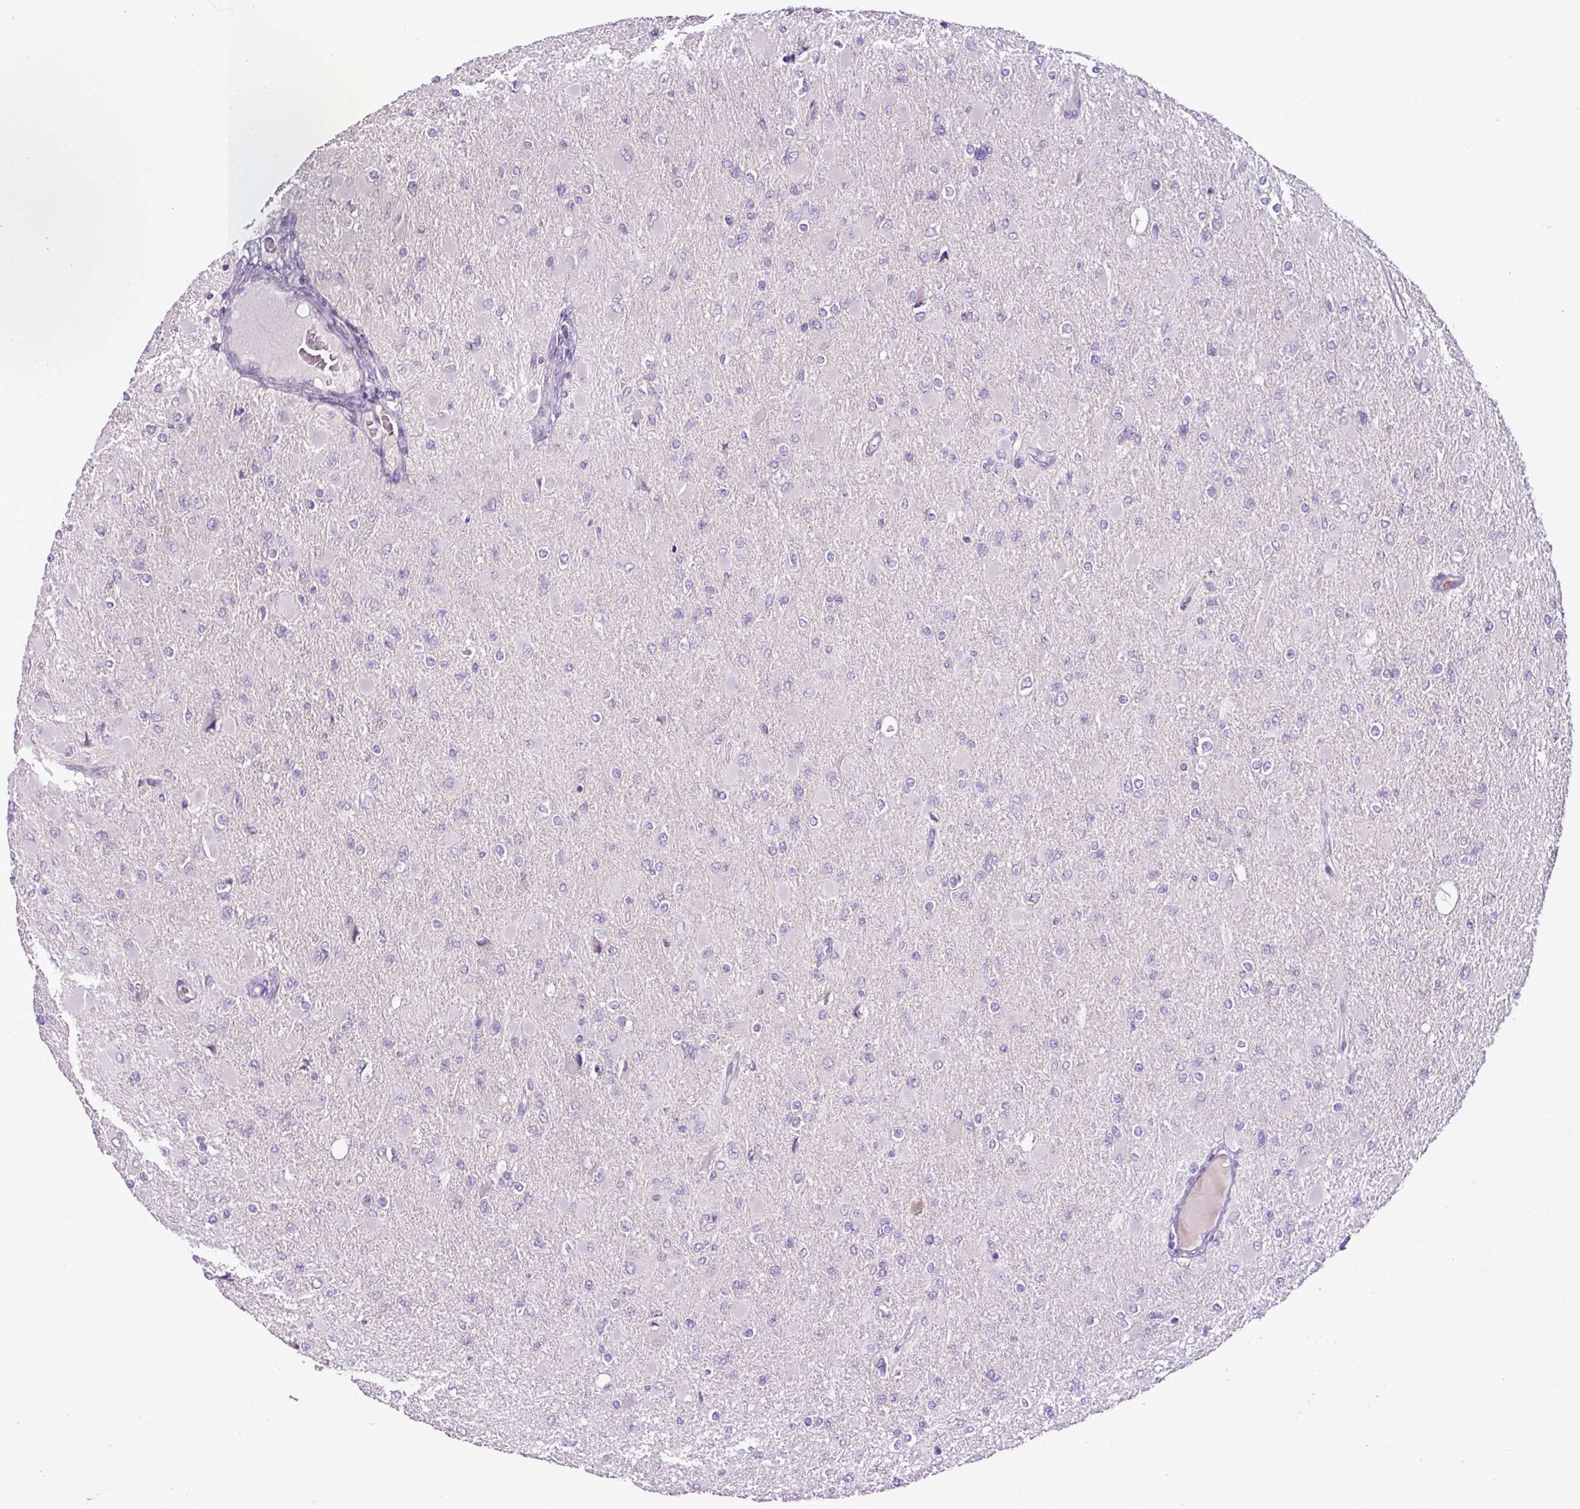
{"staining": {"intensity": "negative", "quantity": "none", "location": "none"}, "tissue": "glioma", "cell_type": "Tumor cells", "image_type": "cancer", "snomed": [{"axis": "morphology", "description": "Glioma, malignant, High grade"}, {"axis": "topography", "description": "Cerebral cortex"}], "caption": "DAB (3,3'-diaminobenzidine) immunohistochemical staining of malignant glioma (high-grade) demonstrates no significant staining in tumor cells. (DAB (3,3'-diaminobenzidine) IHC with hematoxylin counter stain).", "gene": "HTR3E", "patient": {"sex": "female", "age": 36}}